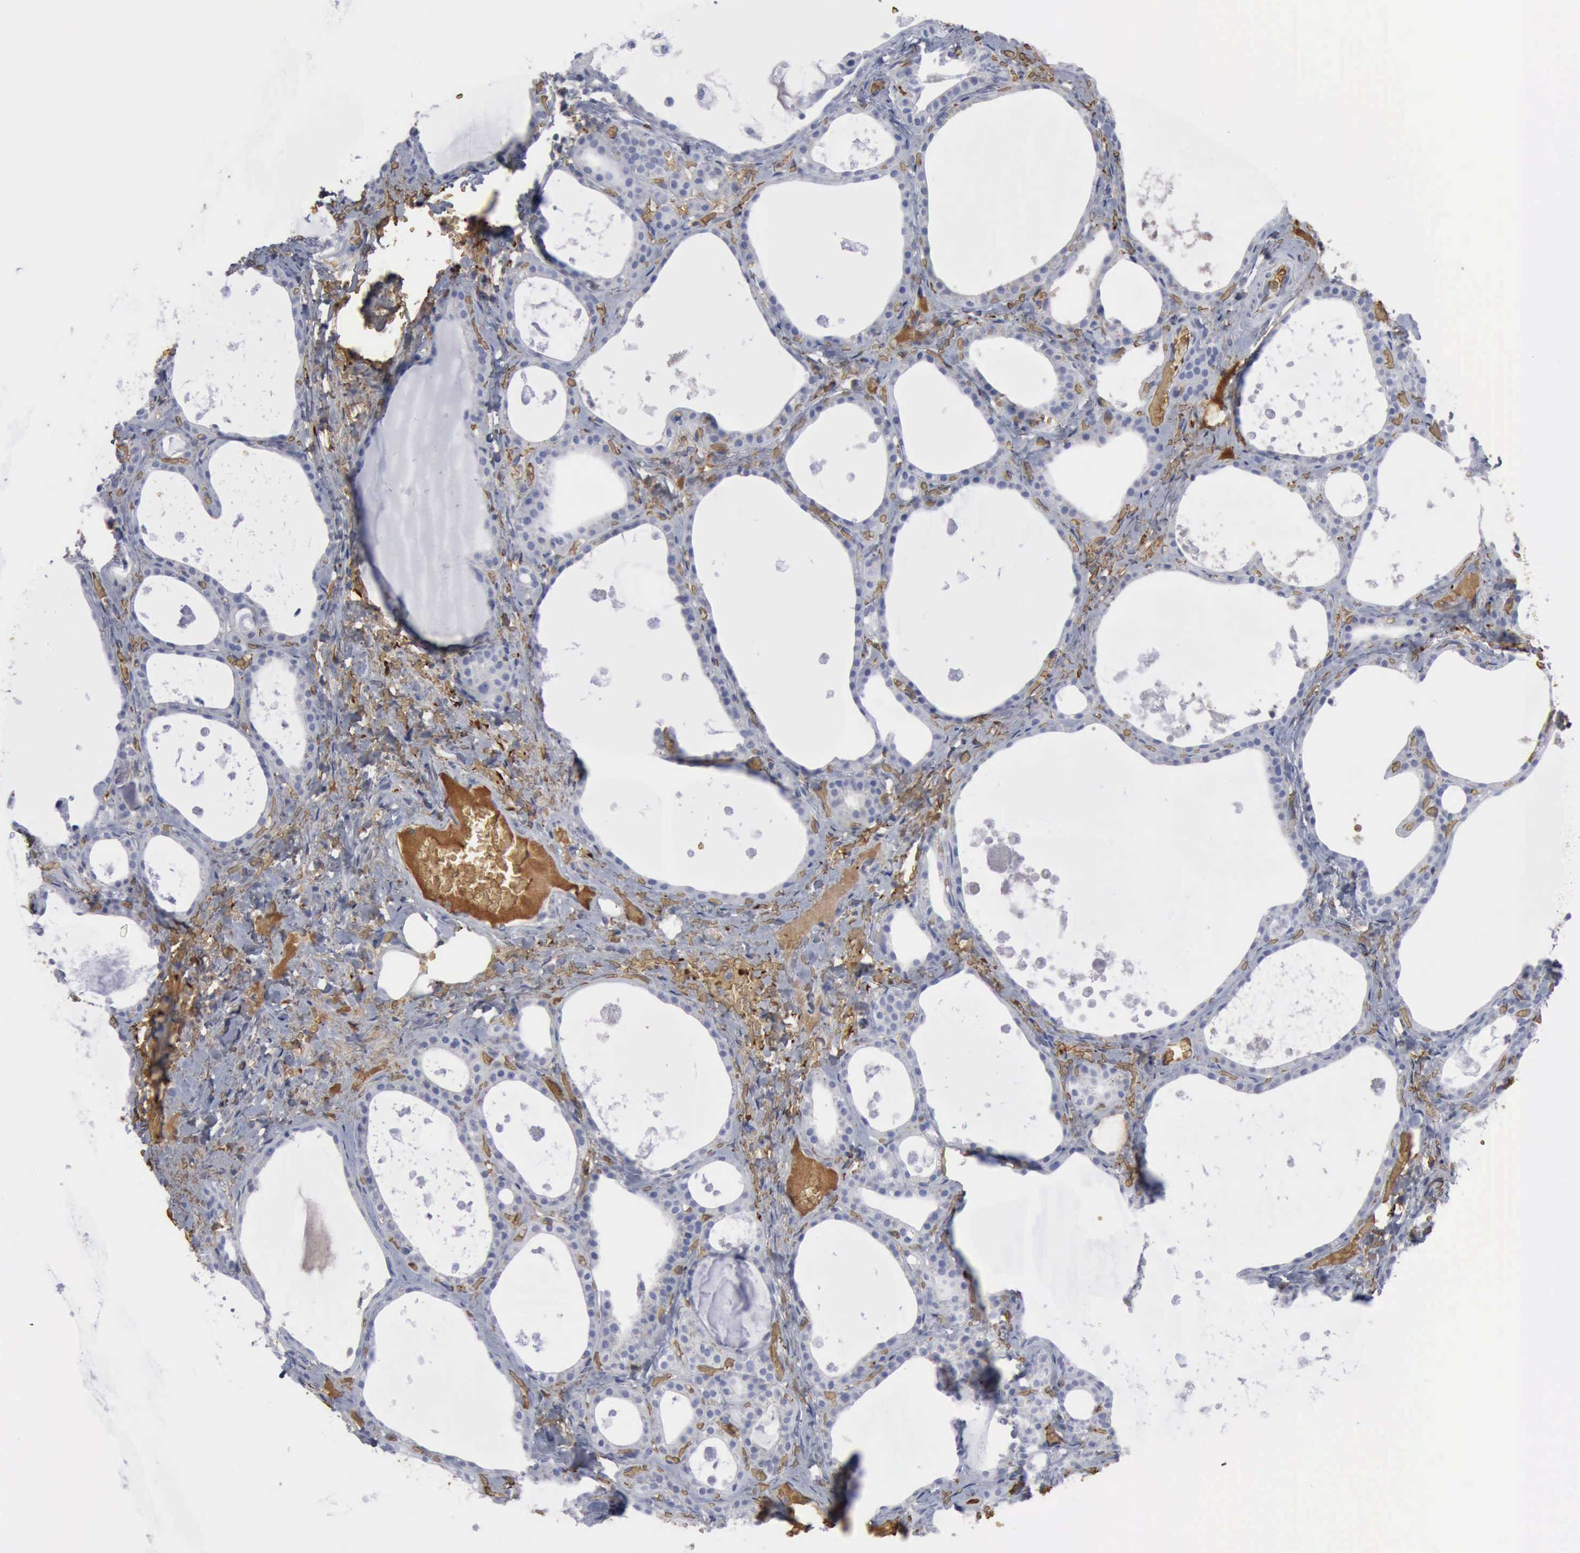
{"staining": {"intensity": "negative", "quantity": "none", "location": "none"}, "tissue": "thyroid gland", "cell_type": "Glandular cells", "image_type": "normal", "snomed": [{"axis": "morphology", "description": "Normal tissue, NOS"}, {"axis": "topography", "description": "Thyroid gland"}], "caption": "Immunohistochemistry of unremarkable human thyroid gland reveals no positivity in glandular cells. (DAB immunohistochemistry visualized using brightfield microscopy, high magnification).", "gene": "TGFB1", "patient": {"sex": "male", "age": 61}}